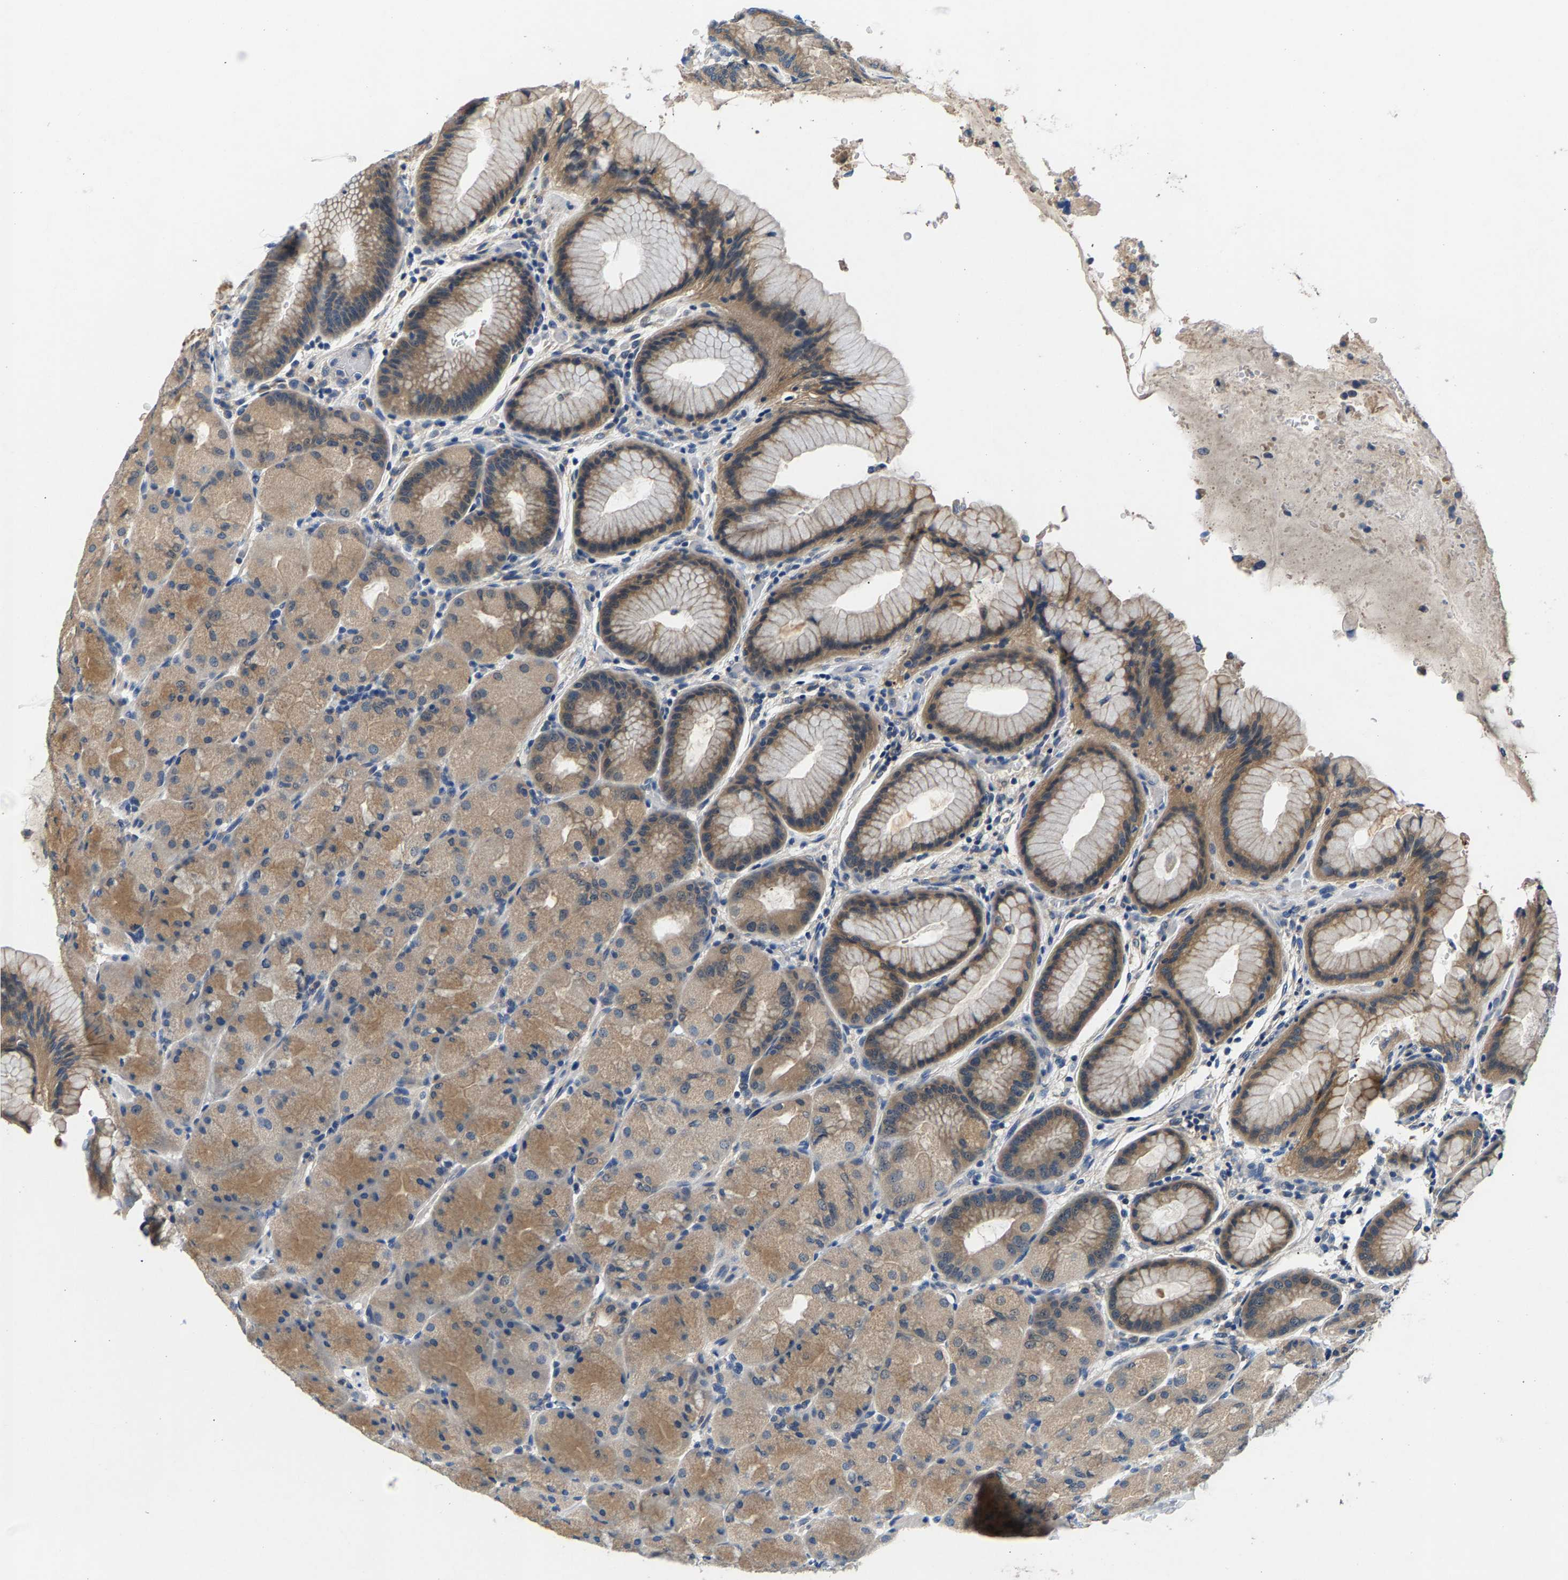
{"staining": {"intensity": "moderate", "quantity": ">75%", "location": "cytoplasmic/membranous"}, "tissue": "stomach", "cell_type": "Glandular cells", "image_type": "normal", "snomed": [{"axis": "morphology", "description": "Normal tissue, NOS"}, {"axis": "topography", "description": "Stomach, upper"}, {"axis": "topography", "description": "Stomach"}], "caption": "Immunohistochemistry (IHC) histopathology image of normal human stomach stained for a protein (brown), which displays medium levels of moderate cytoplasmic/membranous positivity in about >75% of glandular cells.", "gene": "NT5C", "patient": {"sex": "male", "age": 48}}